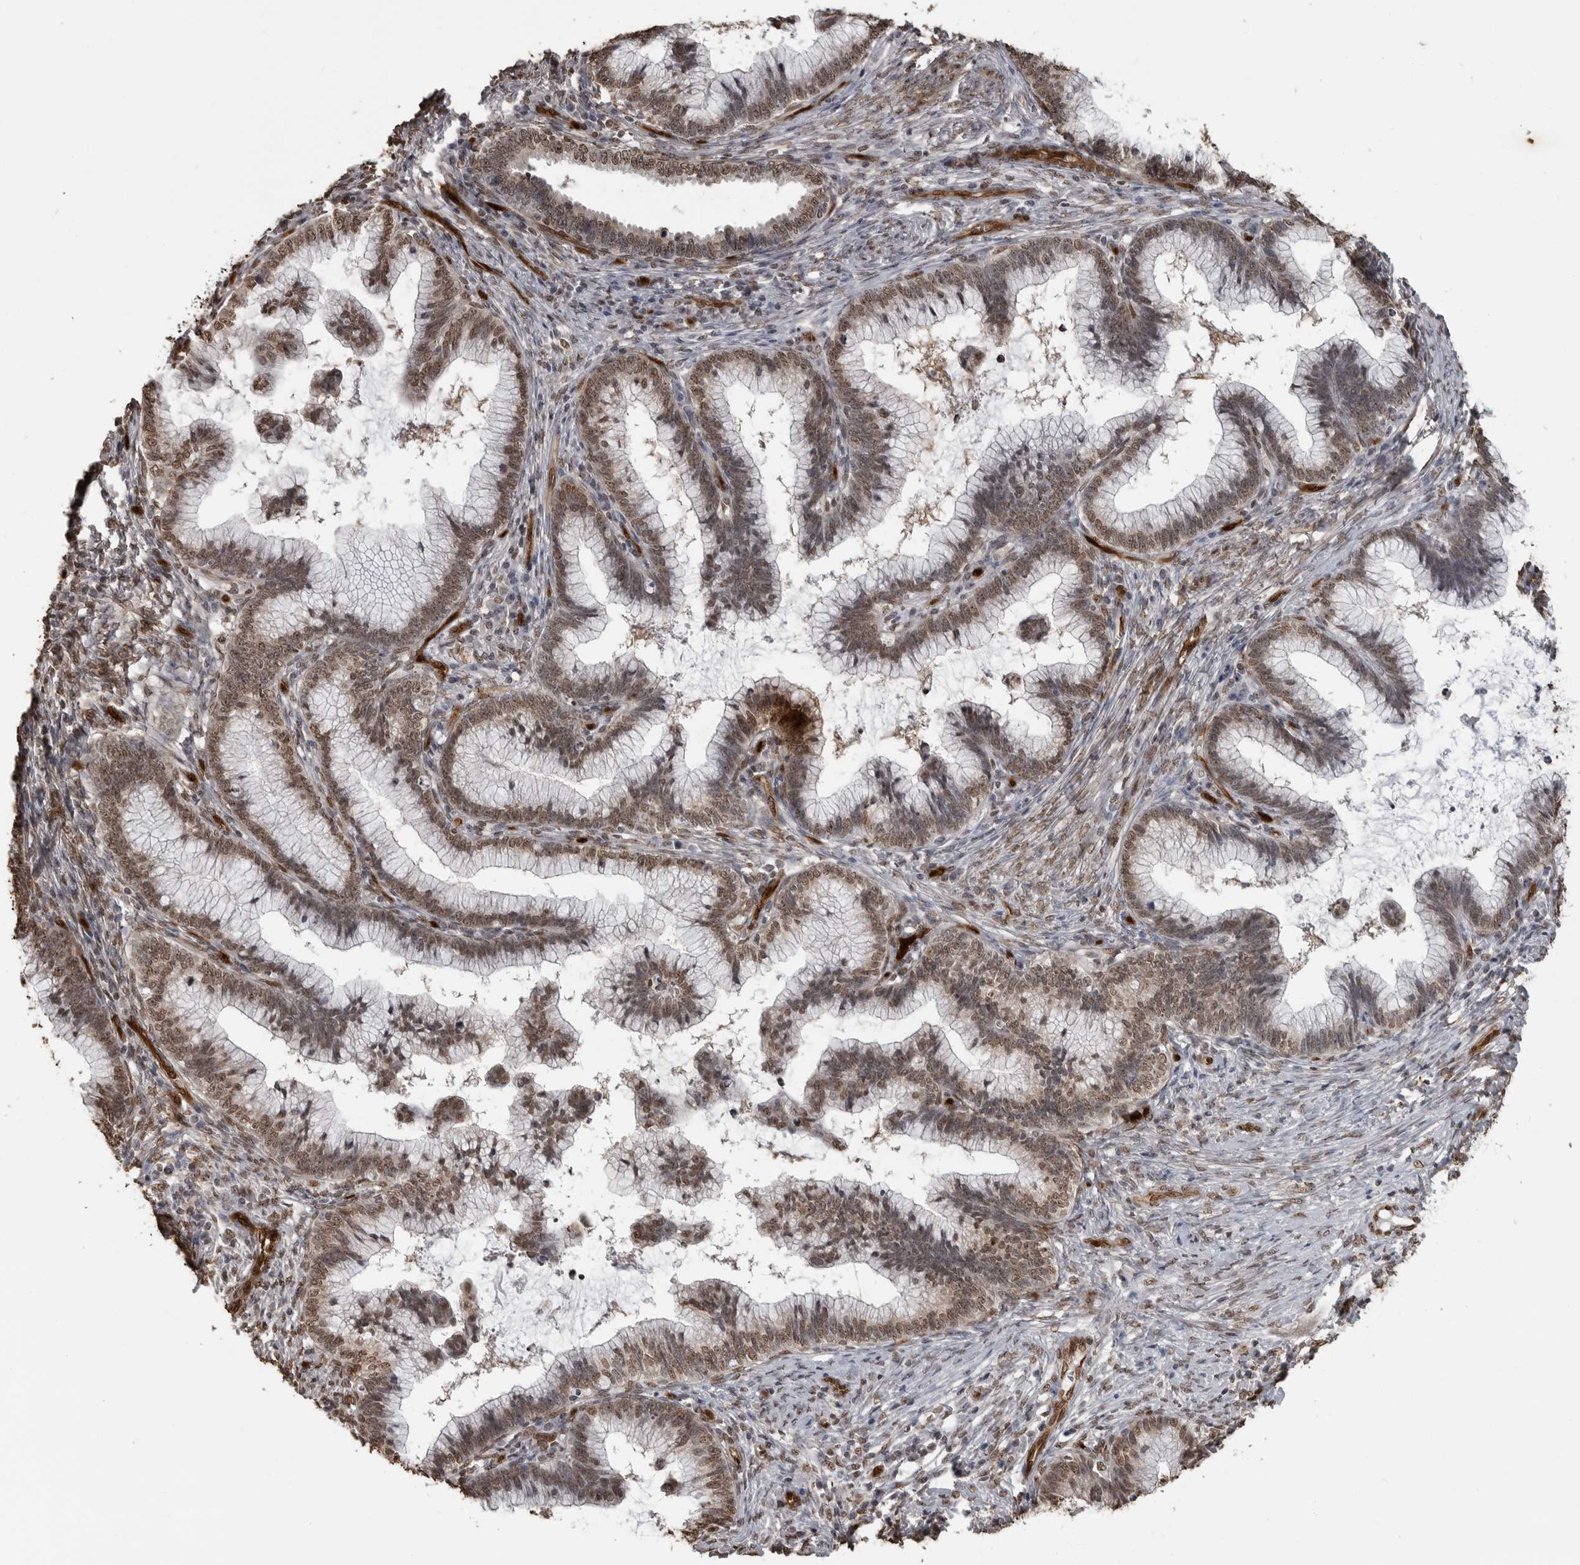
{"staining": {"intensity": "moderate", "quantity": ">75%", "location": "nuclear"}, "tissue": "cervical cancer", "cell_type": "Tumor cells", "image_type": "cancer", "snomed": [{"axis": "morphology", "description": "Adenocarcinoma, NOS"}, {"axis": "topography", "description": "Cervix"}], "caption": "Cervical adenocarcinoma stained with immunohistochemistry (IHC) displays moderate nuclear positivity in approximately >75% of tumor cells.", "gene": "SMAD2", "patient": {"sex": "female", "age": 36}}